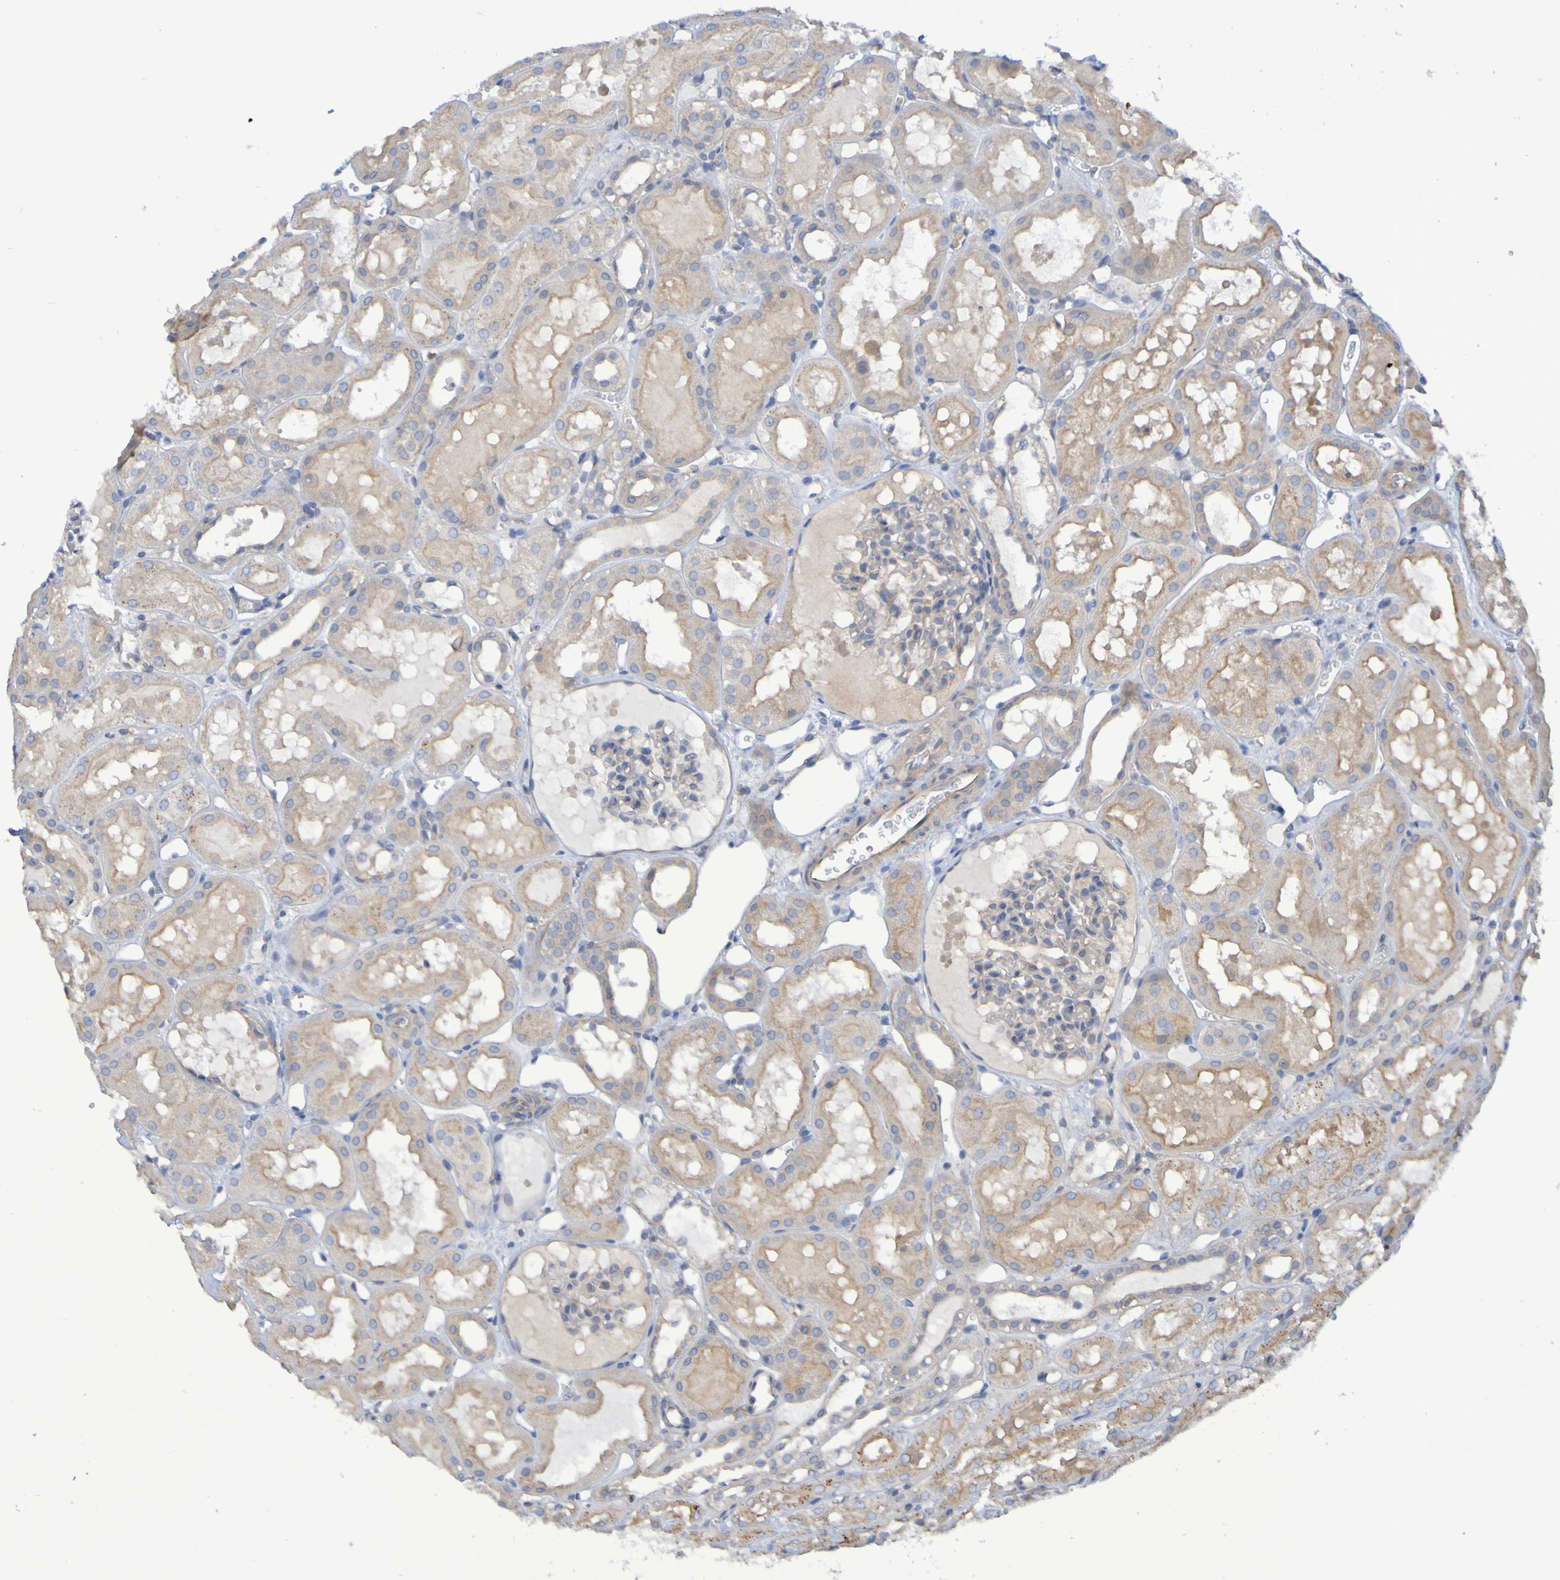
{"staining": {"intensity": "weak", "quantity": "<25%", "location": "cytoplasmic/membranous"}, "tissue": "kidney", "cell_type": "Cells in glomeruli", "image_type": "normal", "snomed": [{"axis": "morphology", "description": "Normal tissue, NOS"}, {"axis": "topography", "description": "Kidney"}, {"axis": "topography", "description": "Urinary bladder"}], "caption": "Cells in glomeruli show no significant protein expression in normal kidney. (DAB immunohistochemistry visualized using brightfield microscopy, high magnification).", "gene": "SYNJ1", "patient": {"sex": "male", "age": 16}}